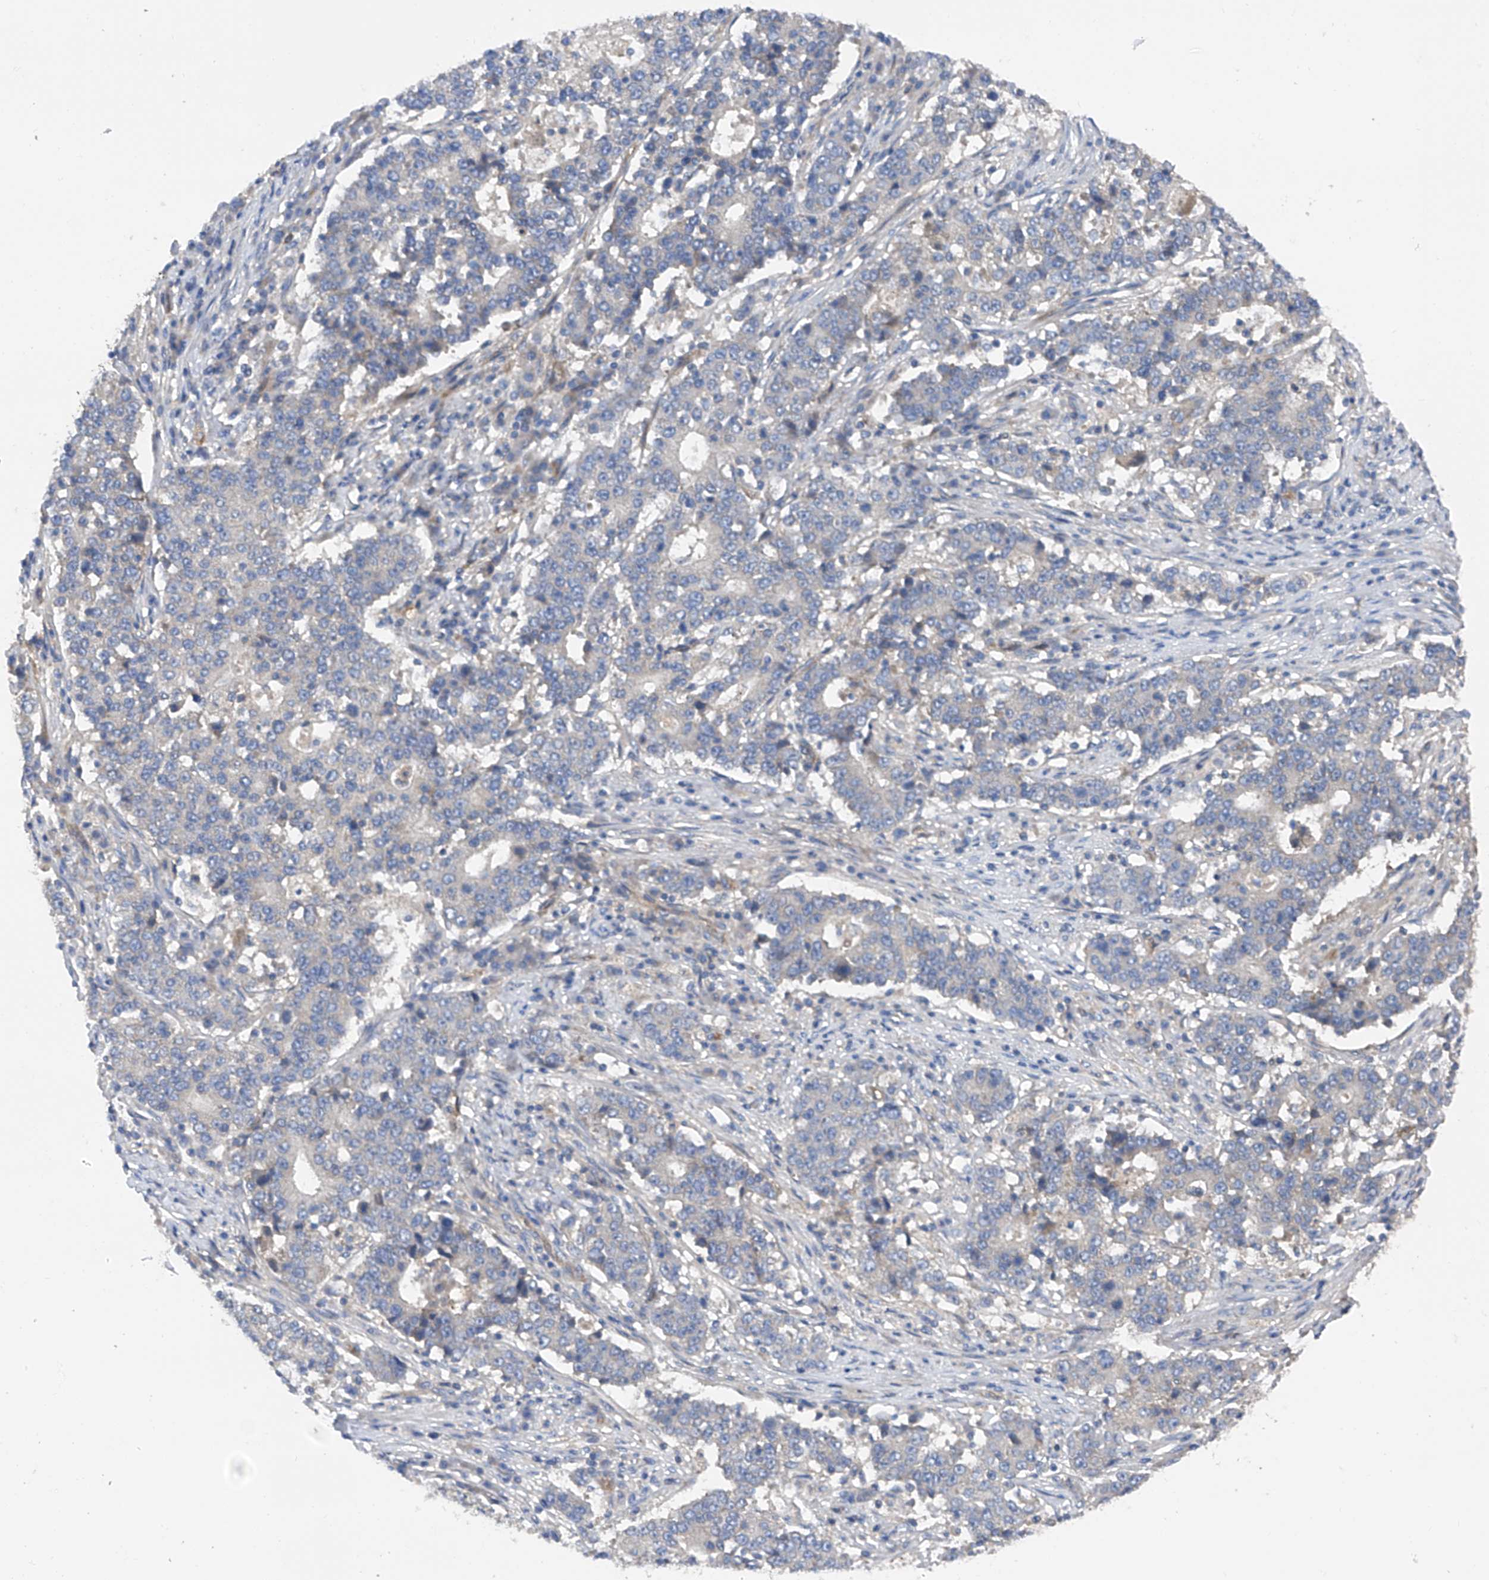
{"staining": {"intensity": "negative", "quantity": "none", "location": "none"}, "tissue": "stomach cancer", "cell_type": "Tumor cells", "image_type": "cancer", "snomed": [{"axis": "morphology", "description": "Adenocarcinoma, NOS"}, {"axis": "topography", "description": "Stomach"}], "caption": "High power microscopy micrograph of an immunohistochemistry photomicrograph of stomach adenocarcinoma, revealing no significant staining in tumor cells.", "gene": "PTK2", "patient": {"sex": "male", "age": 59}}